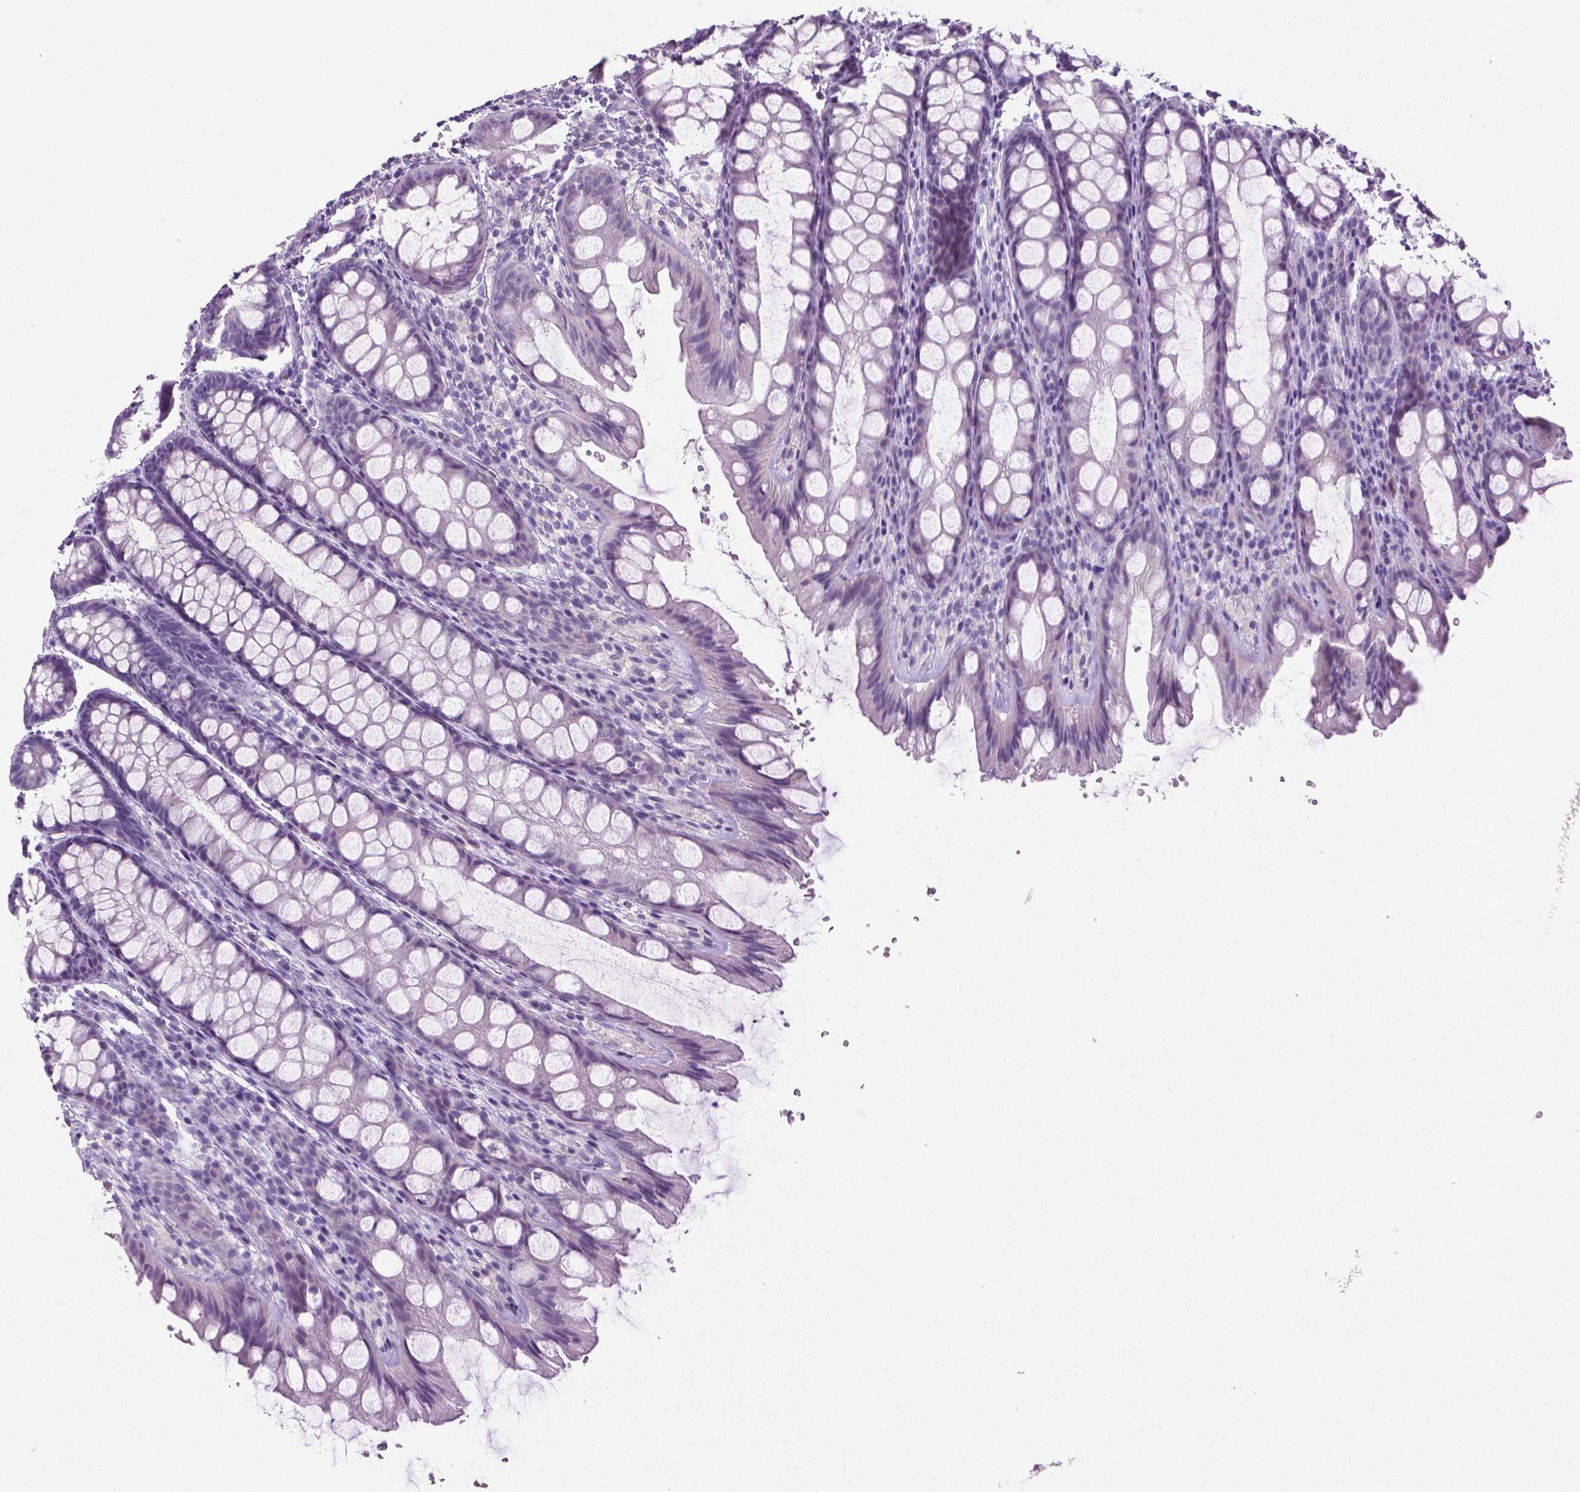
{"staining": {"intensity": "negative", "quantity": "none", "location": "none"}, "tissue": "colon", "cell_type": "Endothelial cells", "image_type": "normal", "snomed": [{"axis": "morphology", "description": "Normal tissue, NOS"}, {"axis": "topography", "description": "Colon"}], "caption": "Photomicrograph shows no significant protein expression in endothelial cells of benign colon.", "gene": "KRT5", "patient": {"sex": "male", "age": 47}}